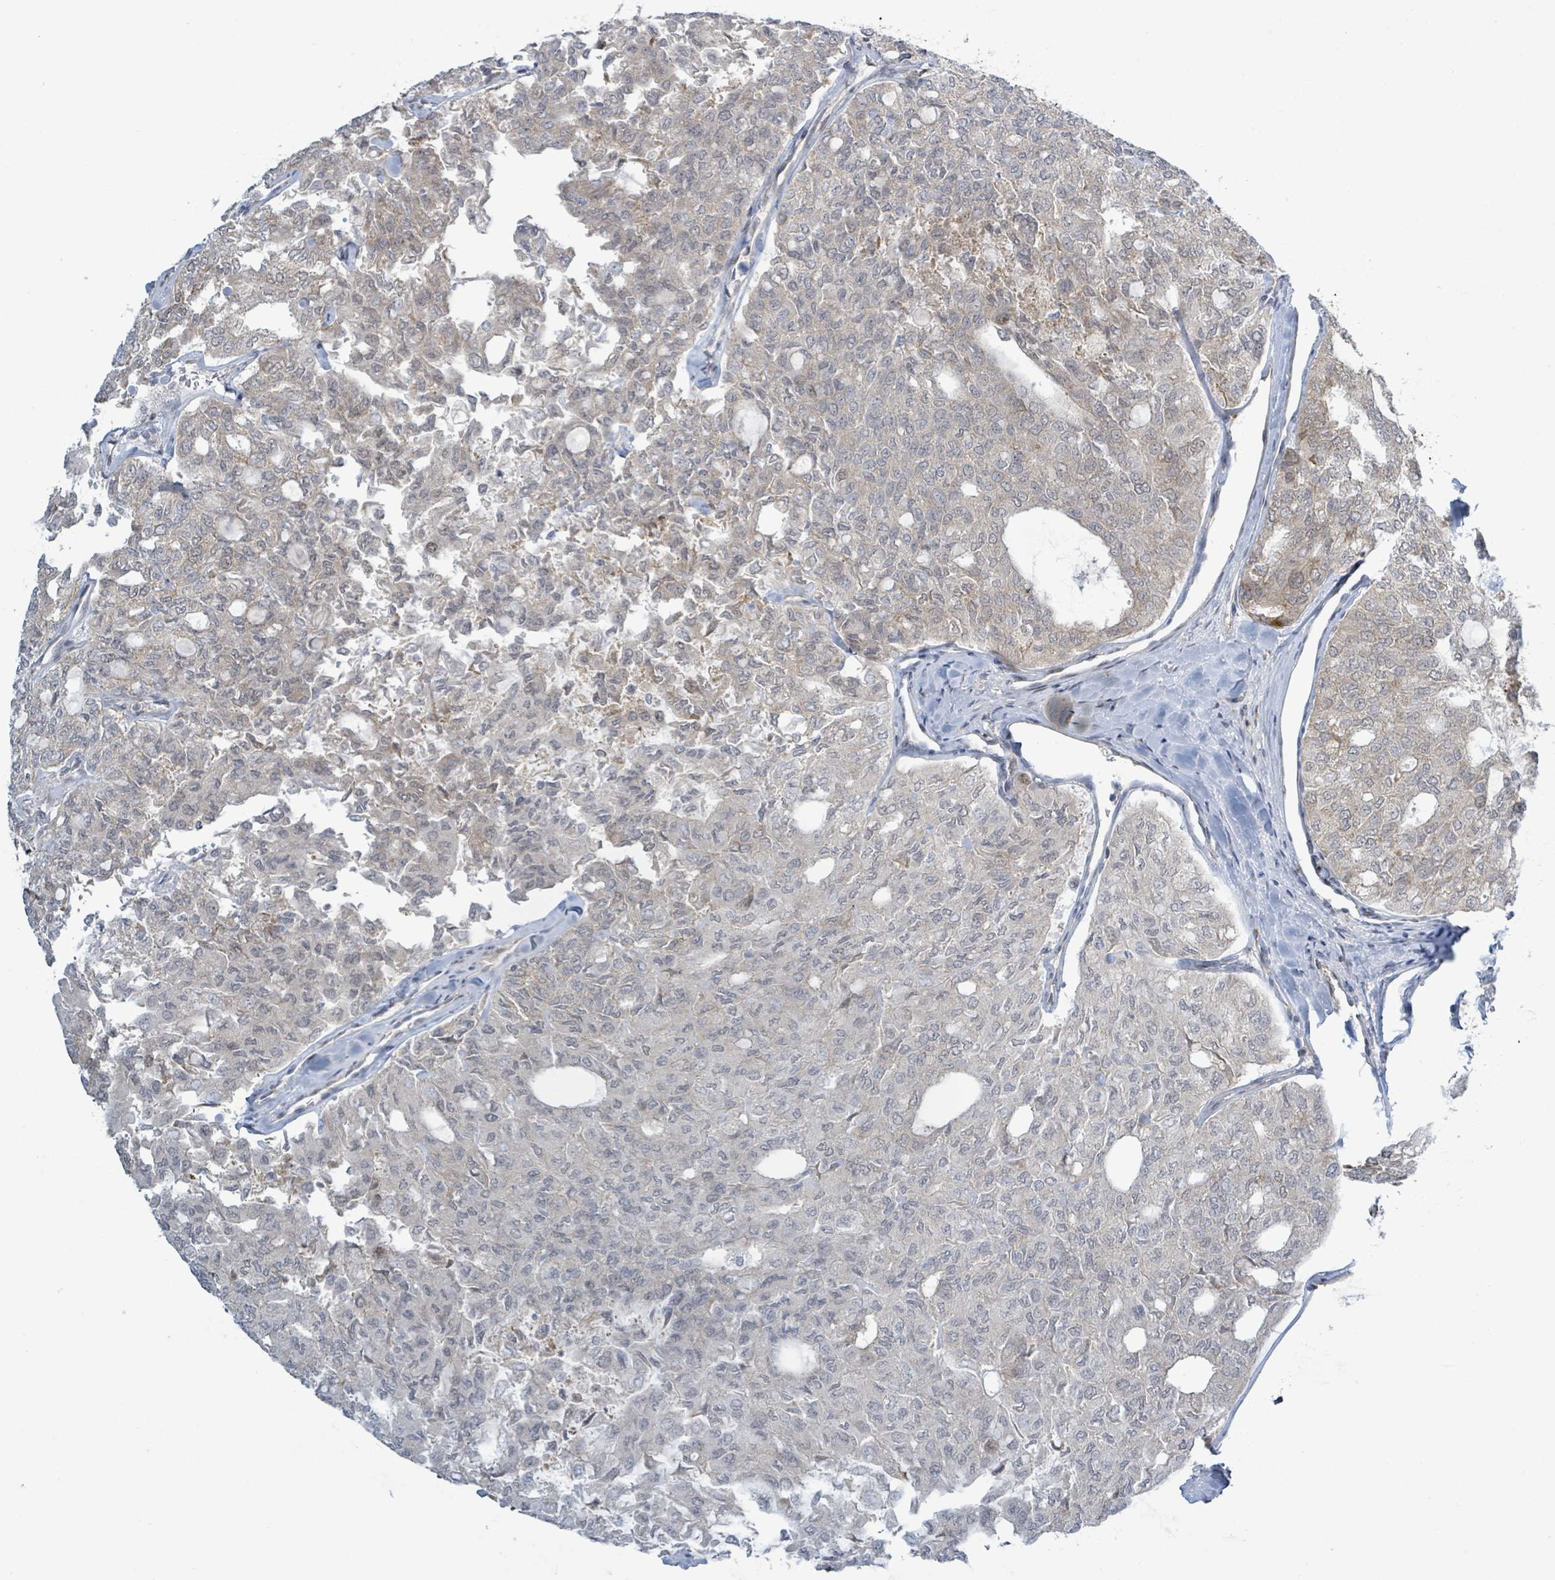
{"staining": {"intensity": "negative", "quantity": "none", "location": "none"}, "tissue": "thyroid cancer", "cell_type": "Tumor cells", "image_type": "cancer", "snomed": [{"axis": "morphology", "description": "Follicular adenoma carcinoma, NOS"}, {"axis": "topography", "description": "Thyroid gland"}], "caption": "The immunohistochemistry micrograph has no significant expression in tumor cells of thyroid follicular adenoma carcinoma tissue.", "gene": "RPL32", "patient": {"sex": "male", "age": 75}}